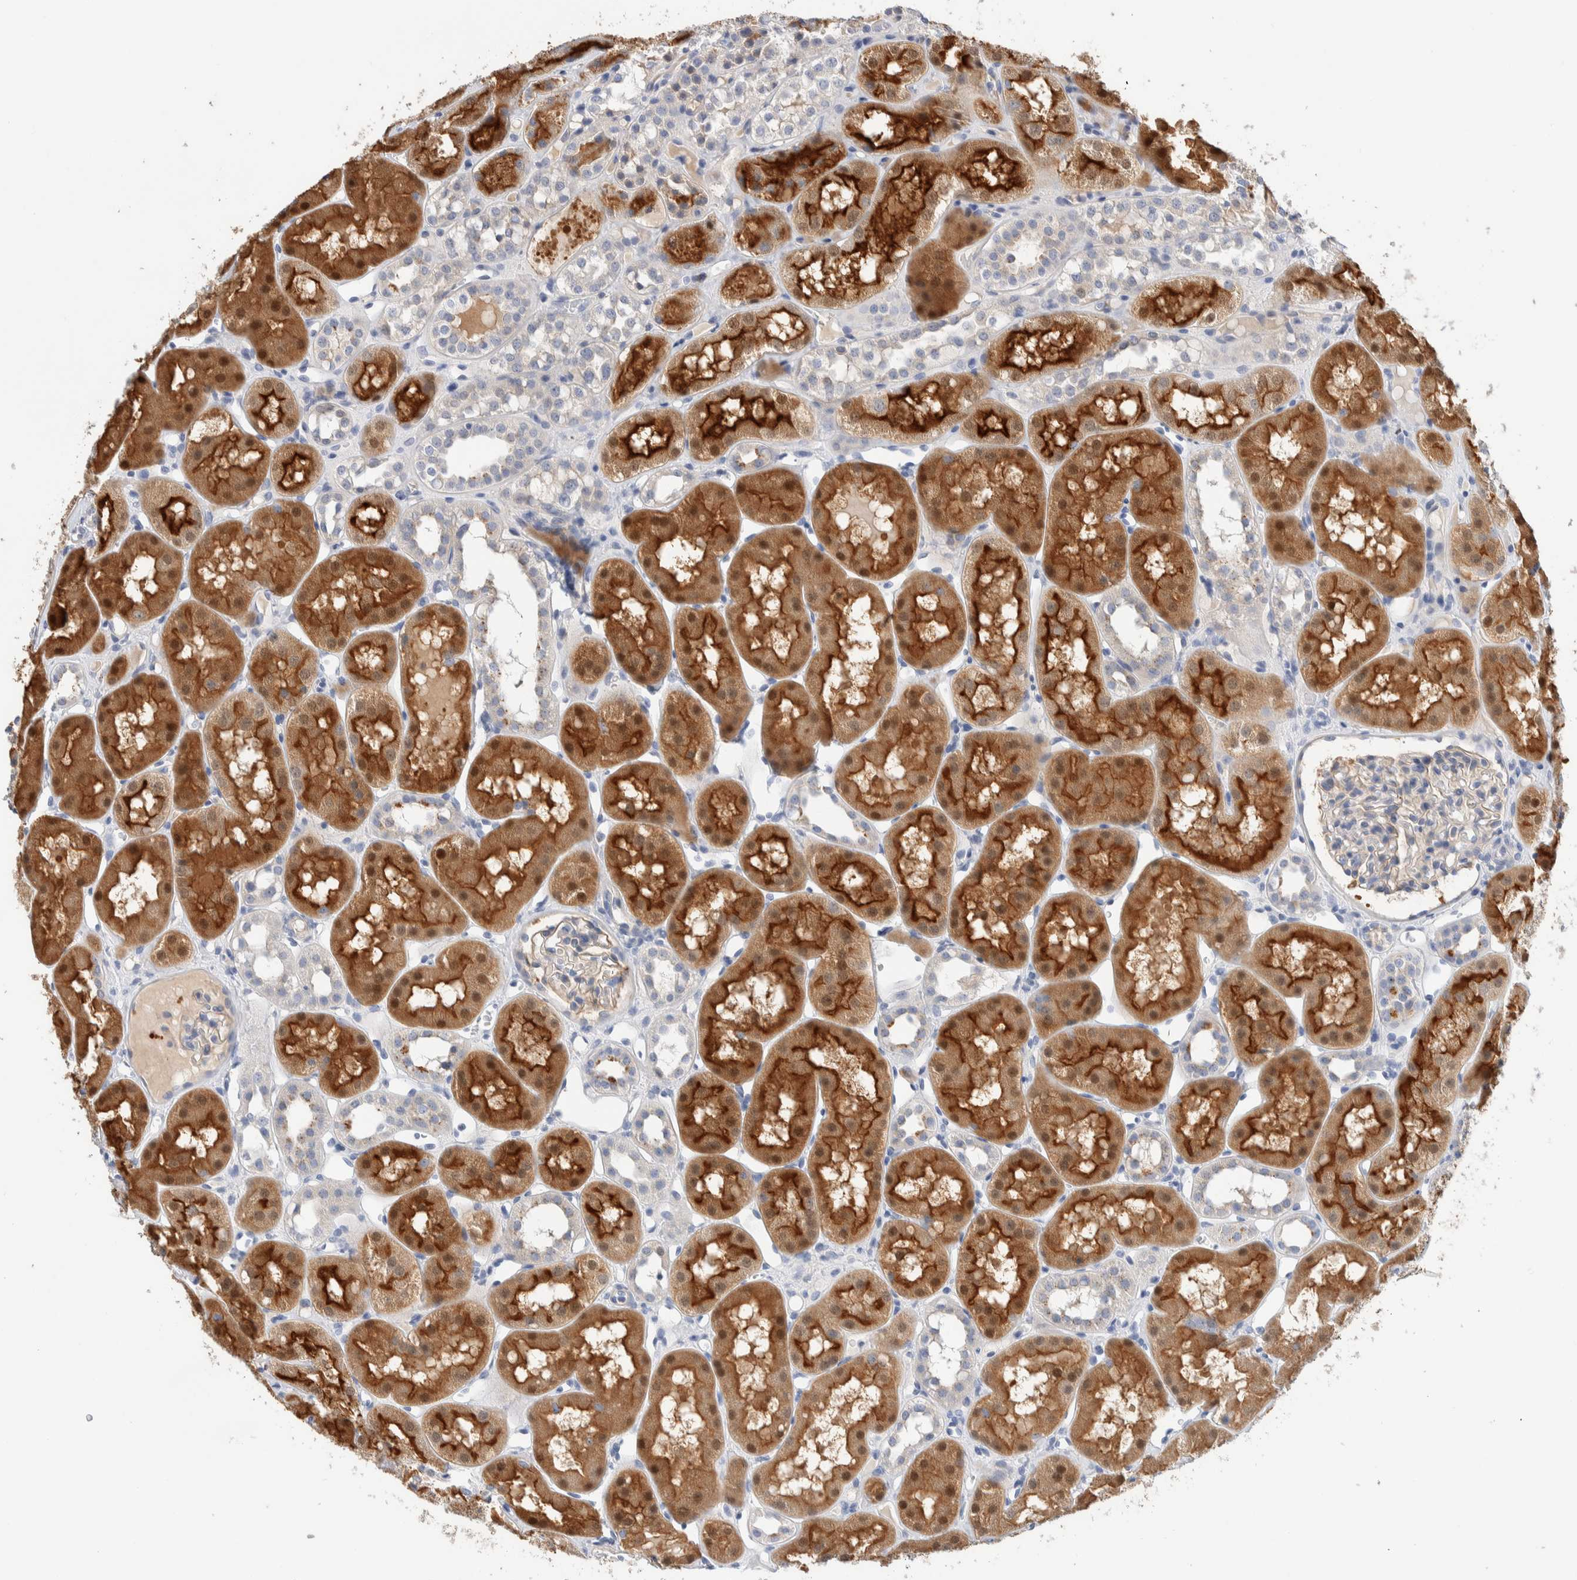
{"staining": {"intensity": "negative", "quantity": "none", "location": "none"}, "tissue": "kidney", "cell_type": "Cells in glomeruli", "image_type": "normal", "snomed": [{"axis": "morphology", "description": "Normal tissue, NOS"}, {"axis": "topography", "description": "Kidney"}], "caption": "High power microscopy micrograph of an immunohistochemistry (IHC) histopathology image of benign kidney, revealing no significant expression in cells in glomeruli.", "gene": "METRNL", "patient": {"sex": "male", "age": 16}}